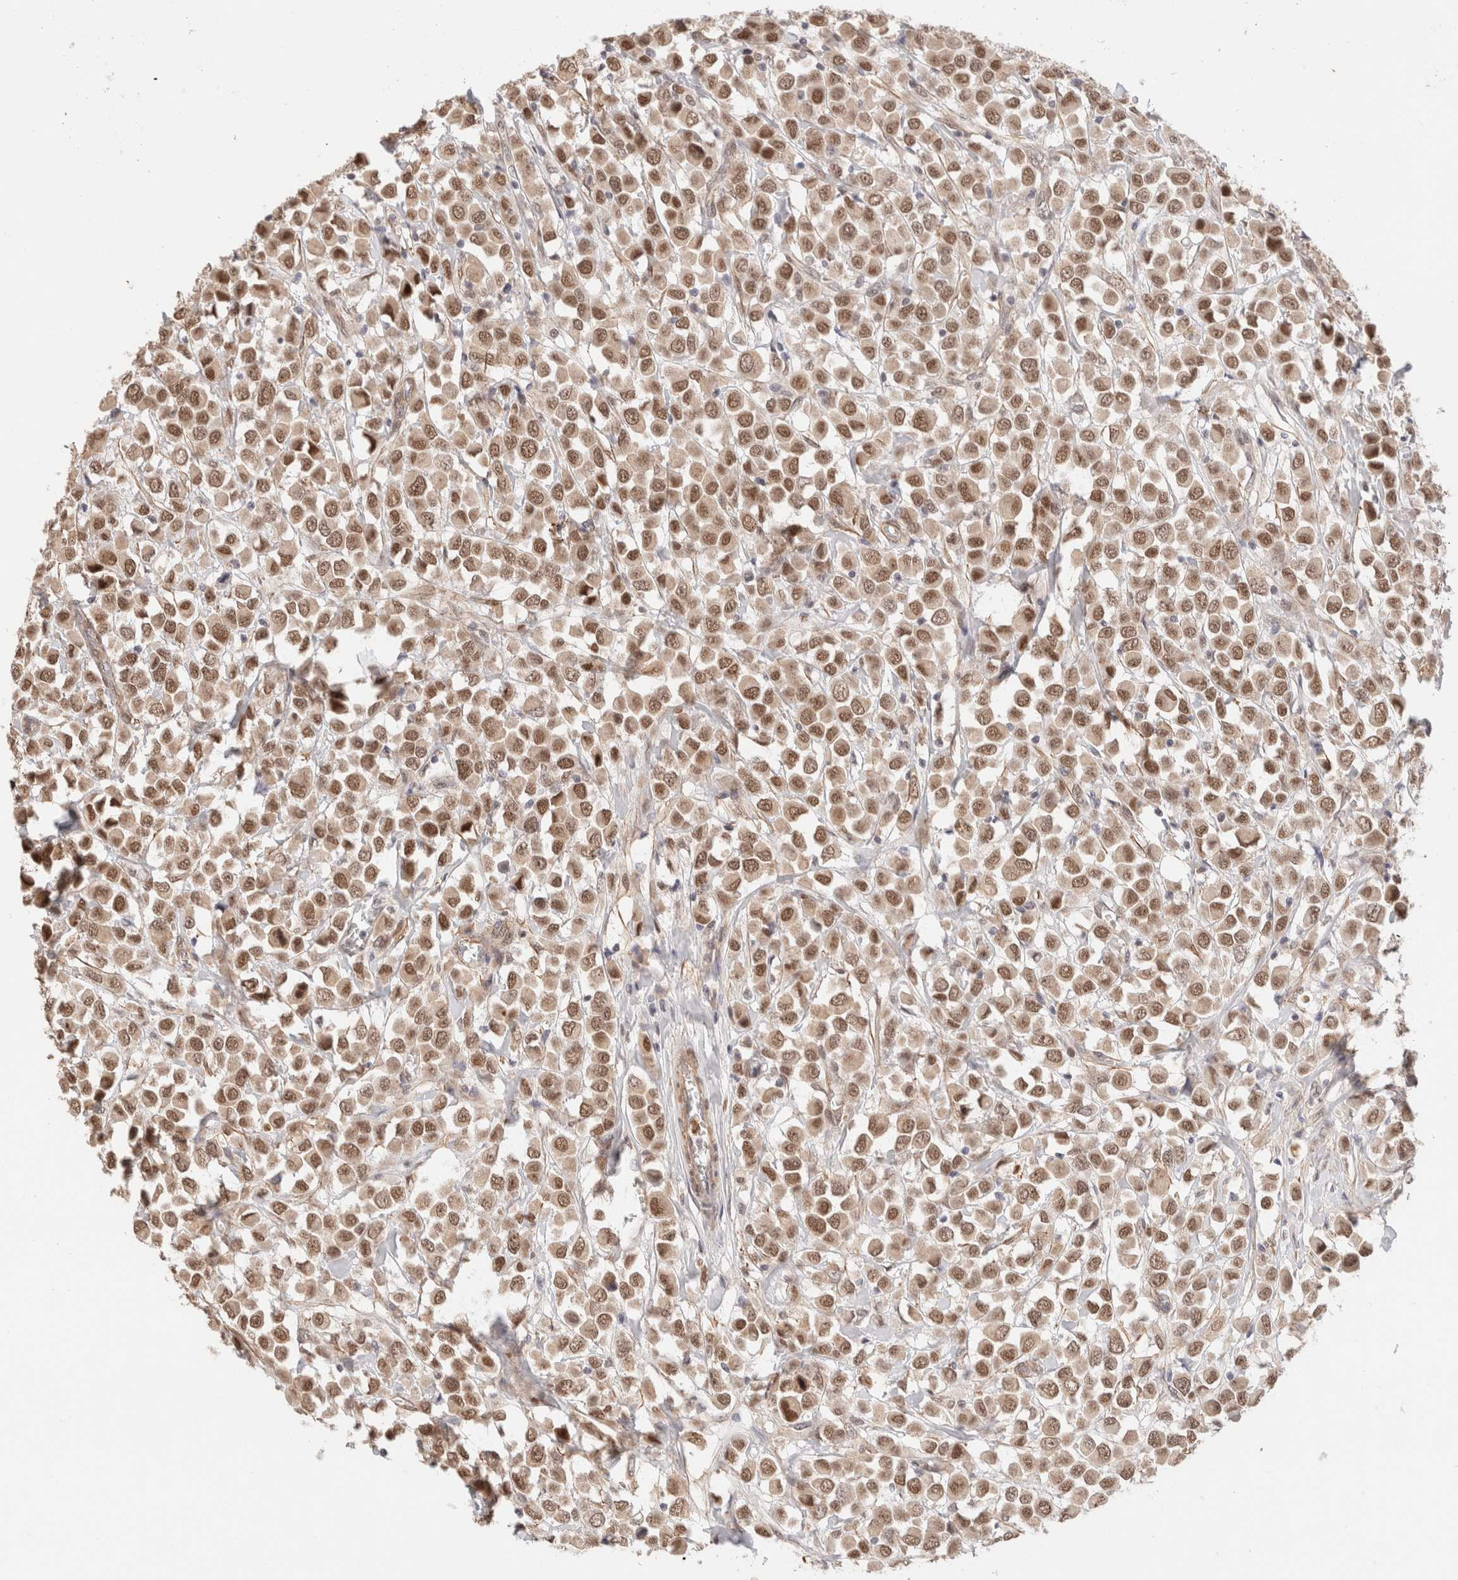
{"staining": {"intensity": "strong", "quantity": ">75%", "location": "nuclear"}, "tissue": "breast cancer", "cell_type": "Tumor cells", "image_type": "cancer", "snomed": [{"axis": "morphology", "description": "Duct carcinoma"}, {"axis": "topography", "description": "Breast"}], "caption": "Immunohistochemistry photomicrograph of human breast invasive ductal carcinoma stained for a protein (brown), which exhibits high levels of strong nuclear positivity in approximately >75% of tumor cells.", "gene": "BRPF3", "patient": {"sex": "female", "age": 61}}